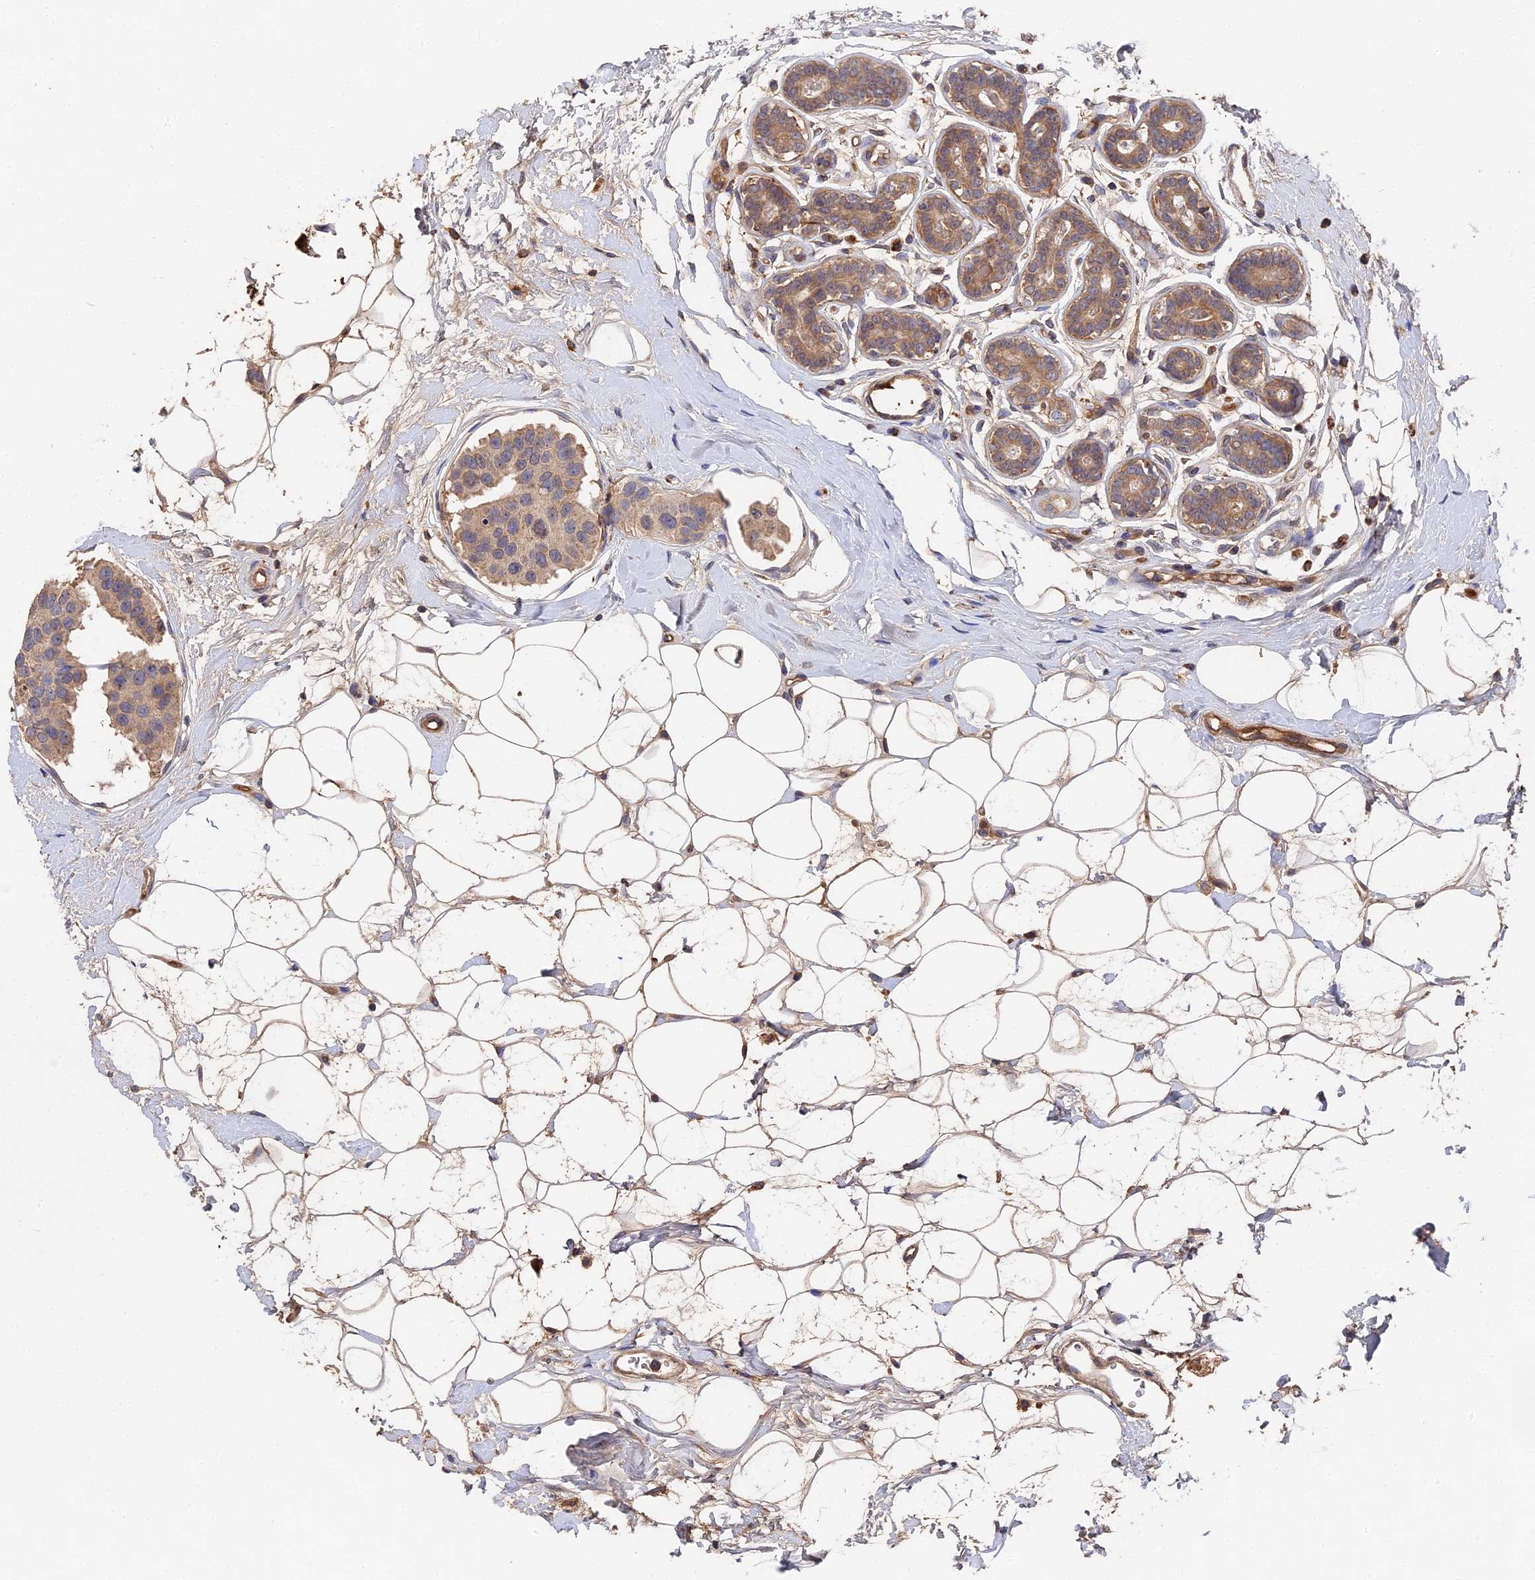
{"staining": {"intensity": "weak", "quantity": ">75%", "location": "cytoplasmic/membranous"}, "tissue": "breast cancer", "cell_type": "Tumor cells", "image_type": "cancer", "snomed": [{"axis": "morphology", "description": "Normal tissue, NOS"}, {"axis": "morphology", "description": "Duct carcinoma"}, {"axis": "topography", "description": "Breast"}], "caption": "DAB immunohistochemical staining of intraductal carcinoma (breast) exhibits weak cytoplasmic/membranous protein expression in approximately >75% of tumor cells.", "gene": "DHRS11", "patient": {"sex": "female", "age": 39}}